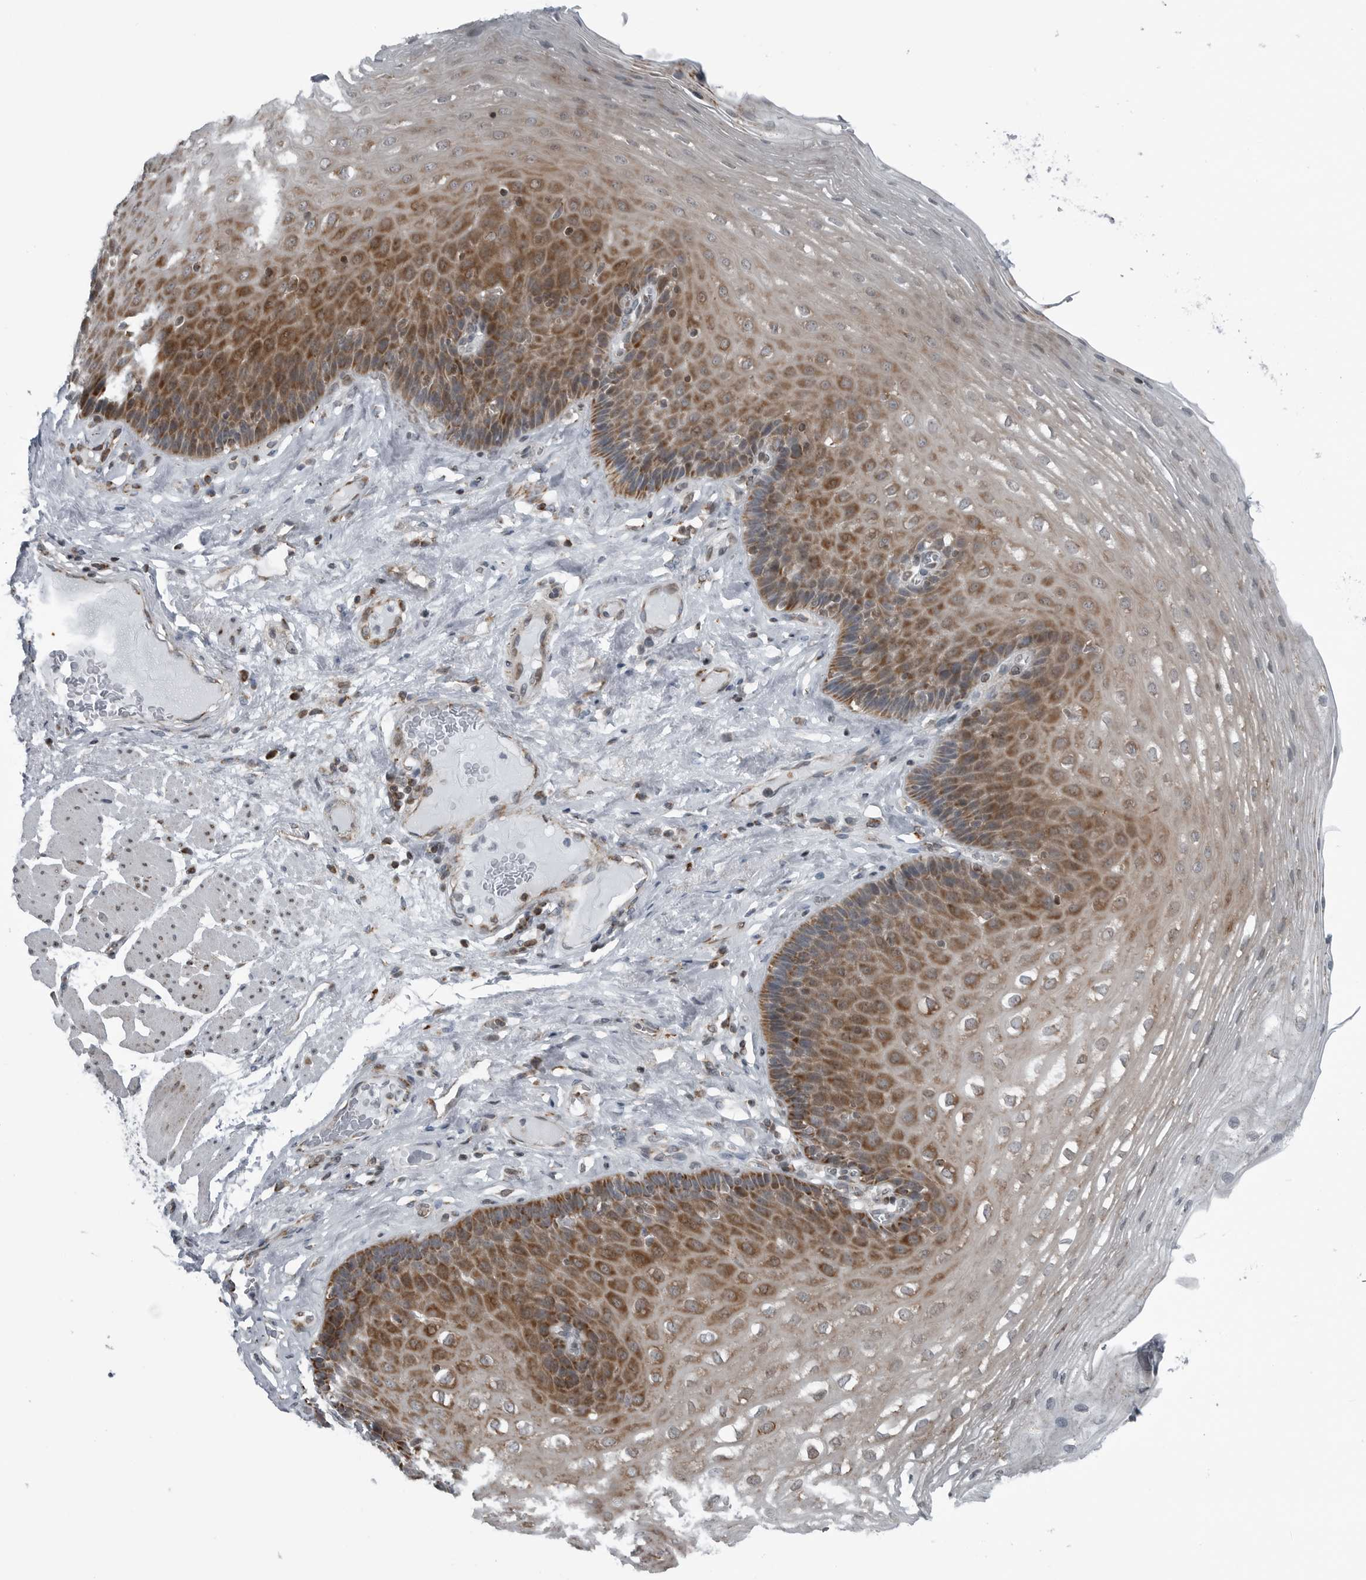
{"staining": {"intensity": "moderate", "quantity": ">75%", "location": "cytoplasmic/membranous"}, "tissue": "esophagus", "cell_type": "Squamous epithelial cells", "image_type": "normal", "snomed": [{"axis": "morphology", "description": "Normal tissue, NOS"}, {"axis": "topography", "description": "Esophagus"}], "caption": "Esophagus stained with DAB immunohistochemistry (IHC) exhibits medium levels of moderate cytoplasmic/membranous positivity in about >75% of squamous epithelial cells.", "gene": "GAK", "patient": {"sex": "female", "age": 66}}